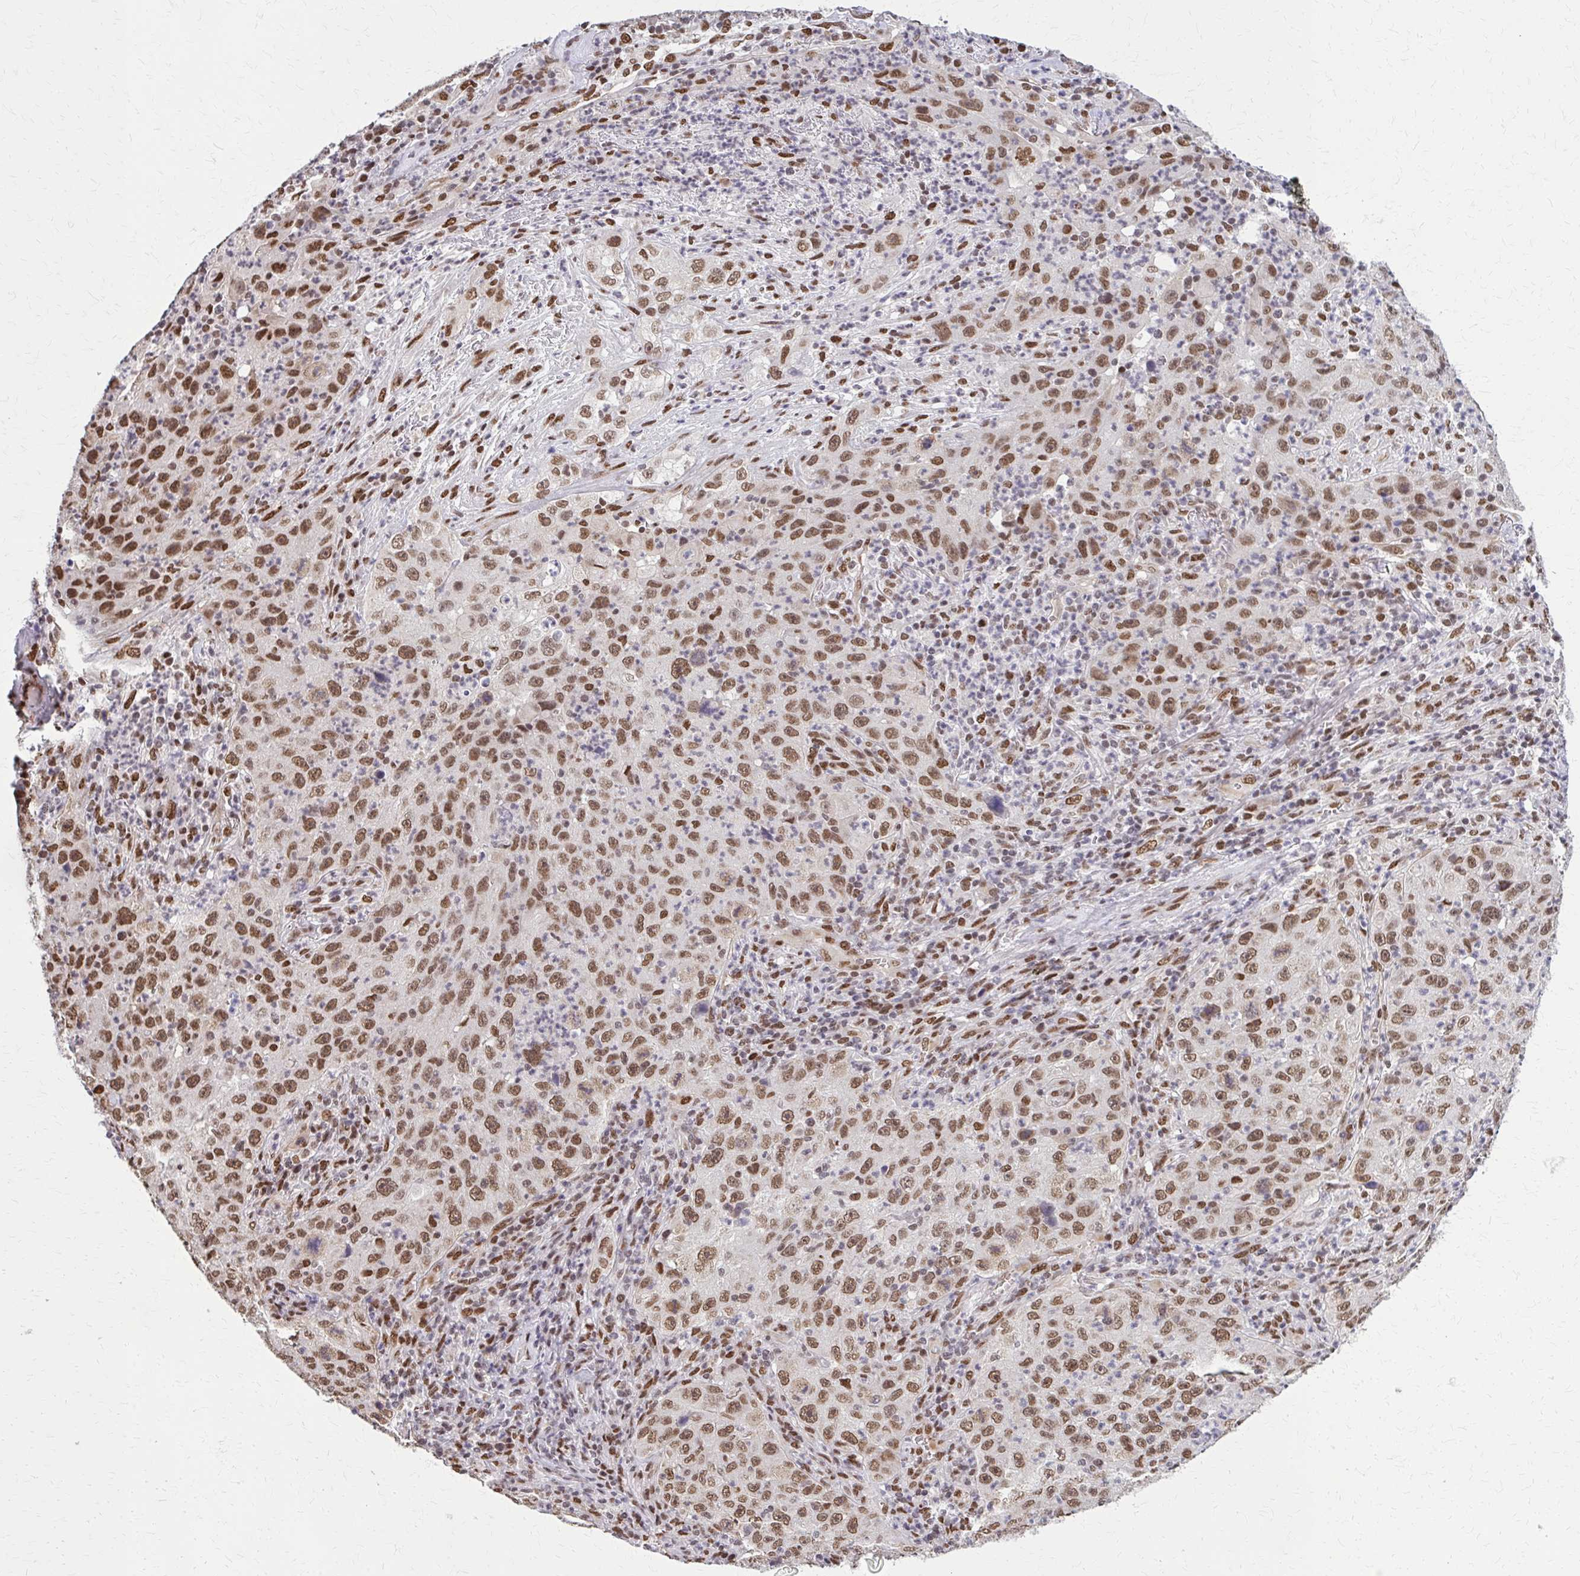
{"staining": {"intensity": "moderate", "quantity": "25%-75%", "location": "nuclear"}, "tissue": "lung cancer", "cell_type": "Tumor cells", "image_type": "cancer", "snomed": [{"axis": "morphology", "description": "Squamous cell carcinoma, NOS"}, {"axis": "topography", "description": "Lung"}], "caption": "A brown stain shows moderate nuclear staining of a protein in lung cancer tumor cells. The staining is performed using DAB brown chromogen to label protein expression. The nuclei are counter-stained blue using hematoxylin.", "gene": "TTF1", "patient": {"sex": "male", "age": 71}}